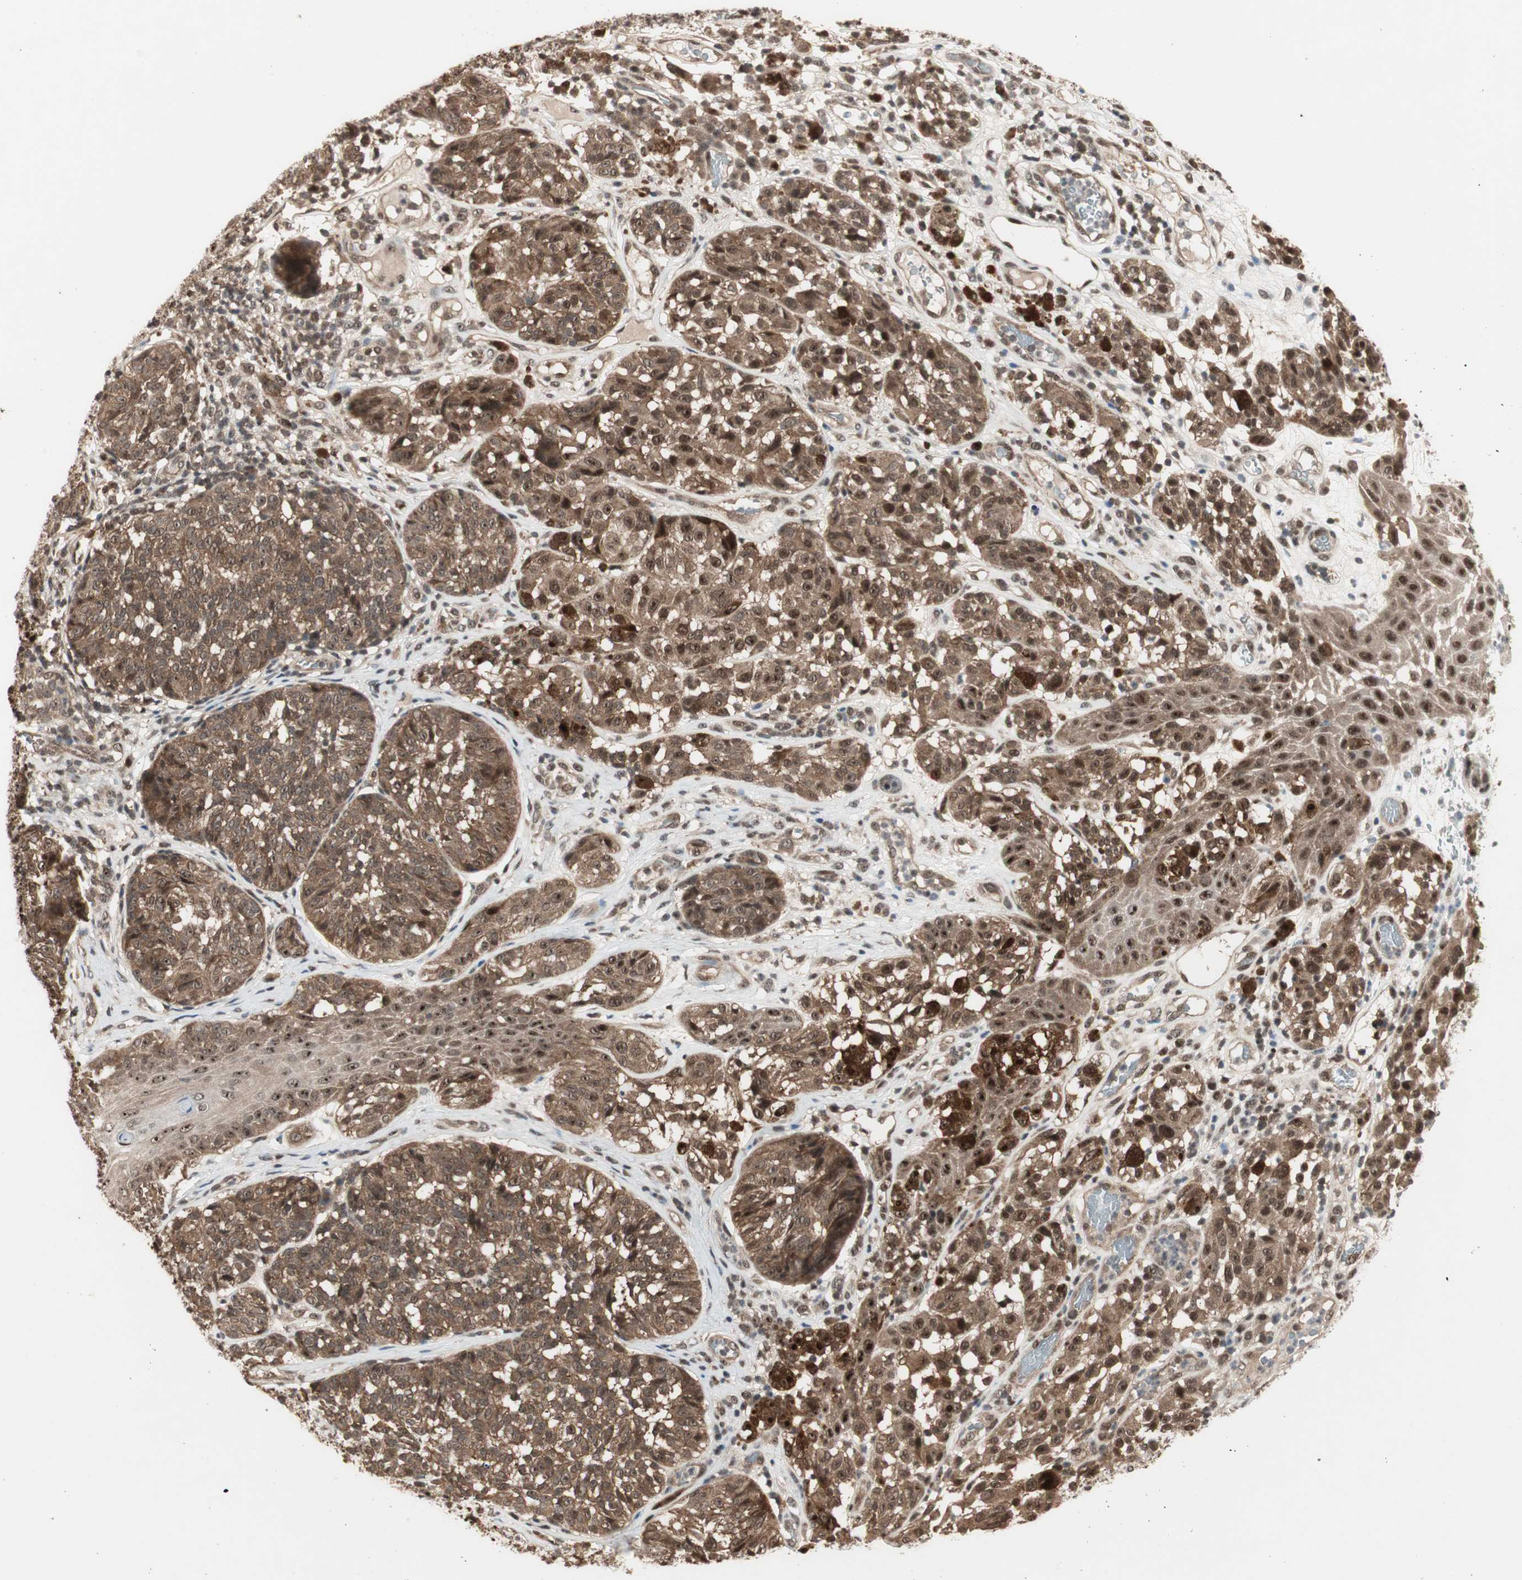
{"staining": {"intensity": "strong", "quantity": ">75%", "location": "cytoplasmic/membranous,nuclear"}, "tissue": "melanoma", "cell_type": "Tumor cells", "image_type": "cancer", "snomed": [{"axis": "morphology", "description": "Malignant melanoma, NOS"}, {"axis": "topography", "description": "Skin"}], "caption": "A brown stain highlights strong cytoplasmic/membranous and nuclear expression of a protein in melanoma tumor cells.", "gene": "CSNK2B", "patient": {"sex": "female", "age": 46}}